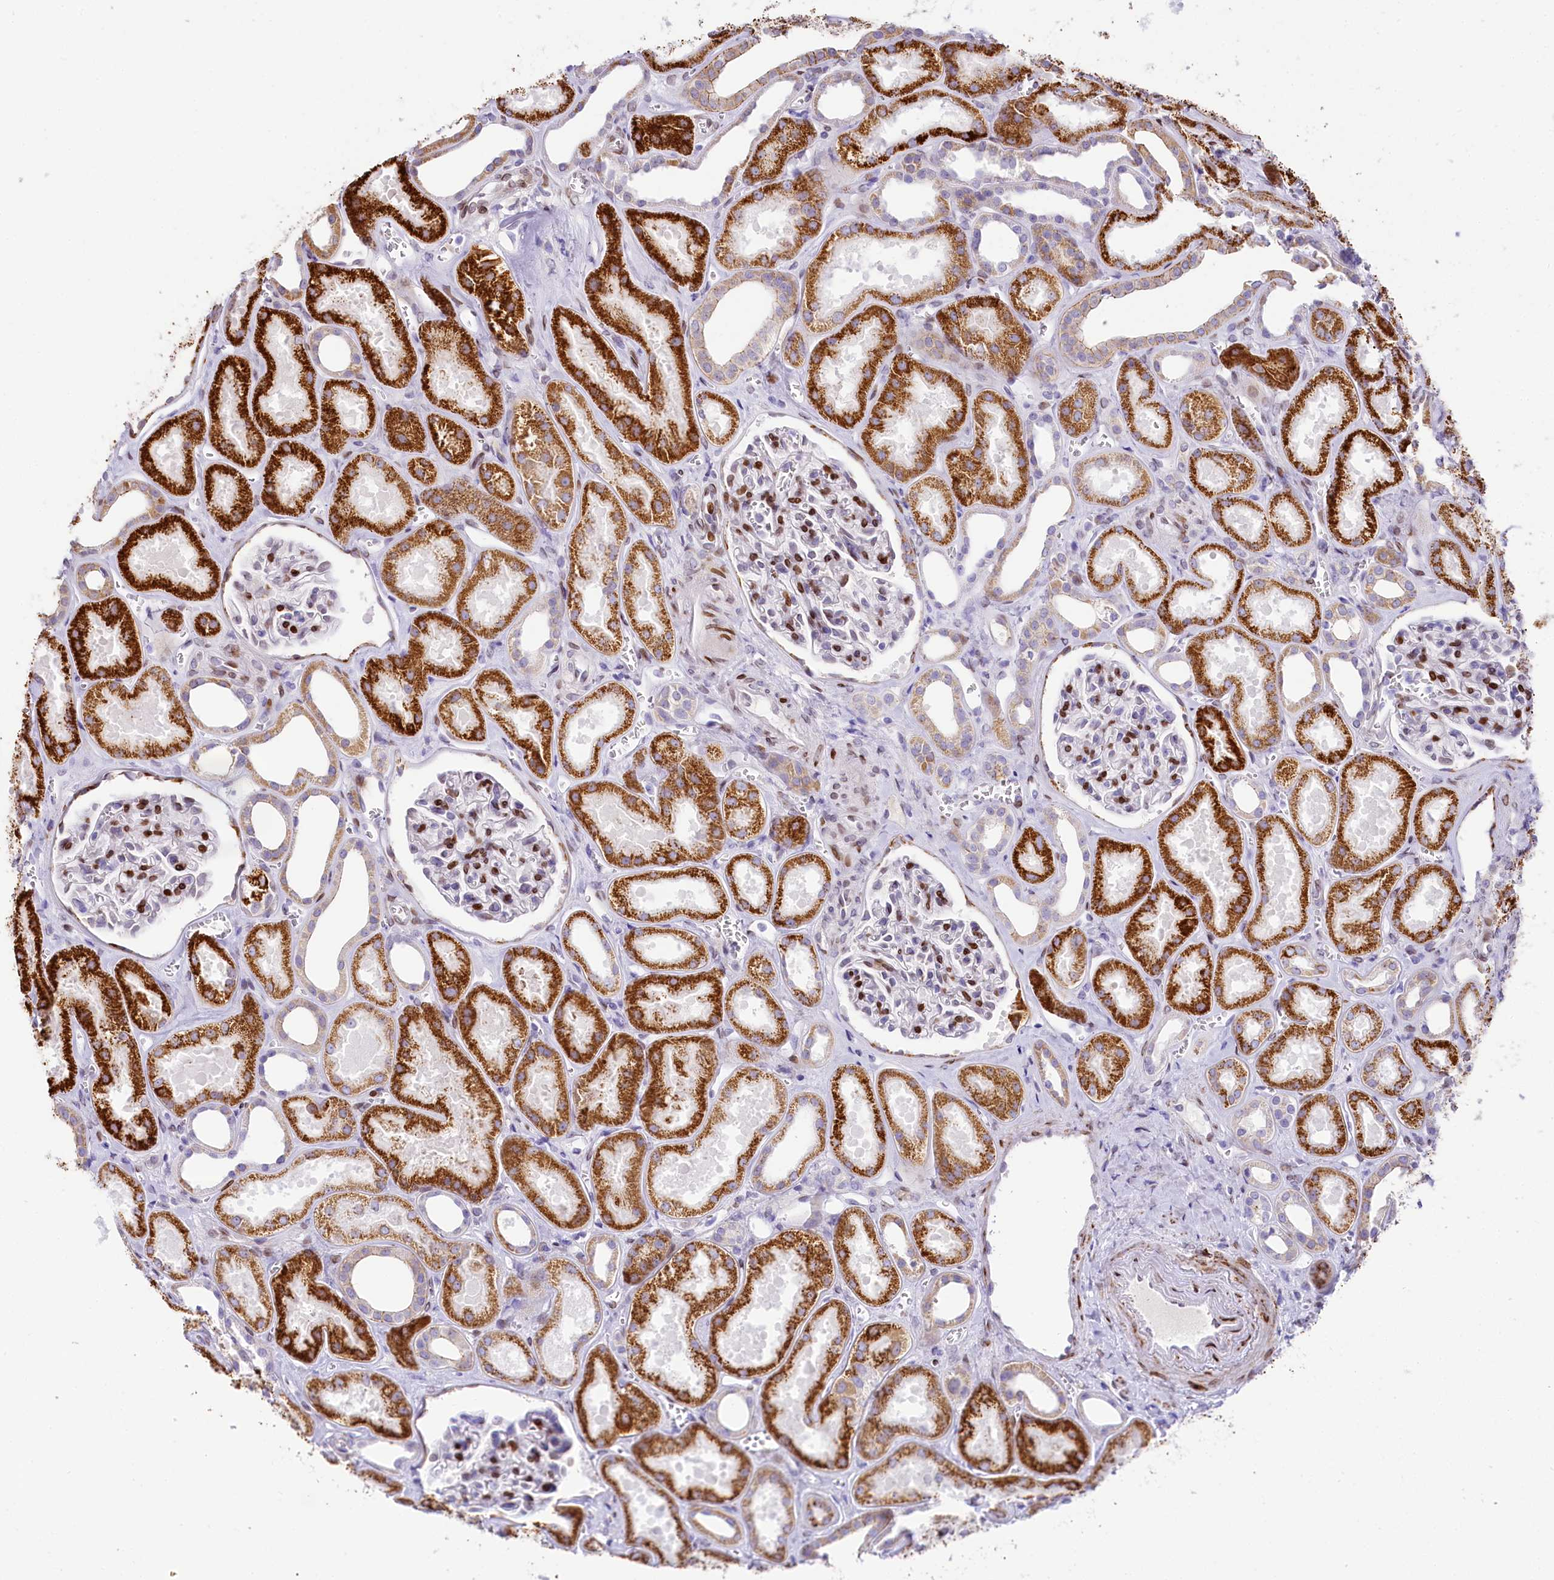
{"staining": {"intensity": "strong", "quantity": "25%-75%", "location": "nuclear"}, "tissue": "kidney", "cell_type": "Cells in glomeruli", "image_type": "normal", "snomed": [{"axis": "morphology", "description": "Normal tissue, NOS"}, {"axis": "morphology", "description": "Adenocarcinoma, NOS"}, {"axis": "topography", "description": "Kidney"}], "caption": "High-power microscopy captured an immunohistochemistry (IHC) micrograph of benign kidney, revealing strong nuclear expression in about 25%-75% of cells in glomeruli.", "gene": "PPIP5K2", "patient": {"sex": "female", "age": 68}}